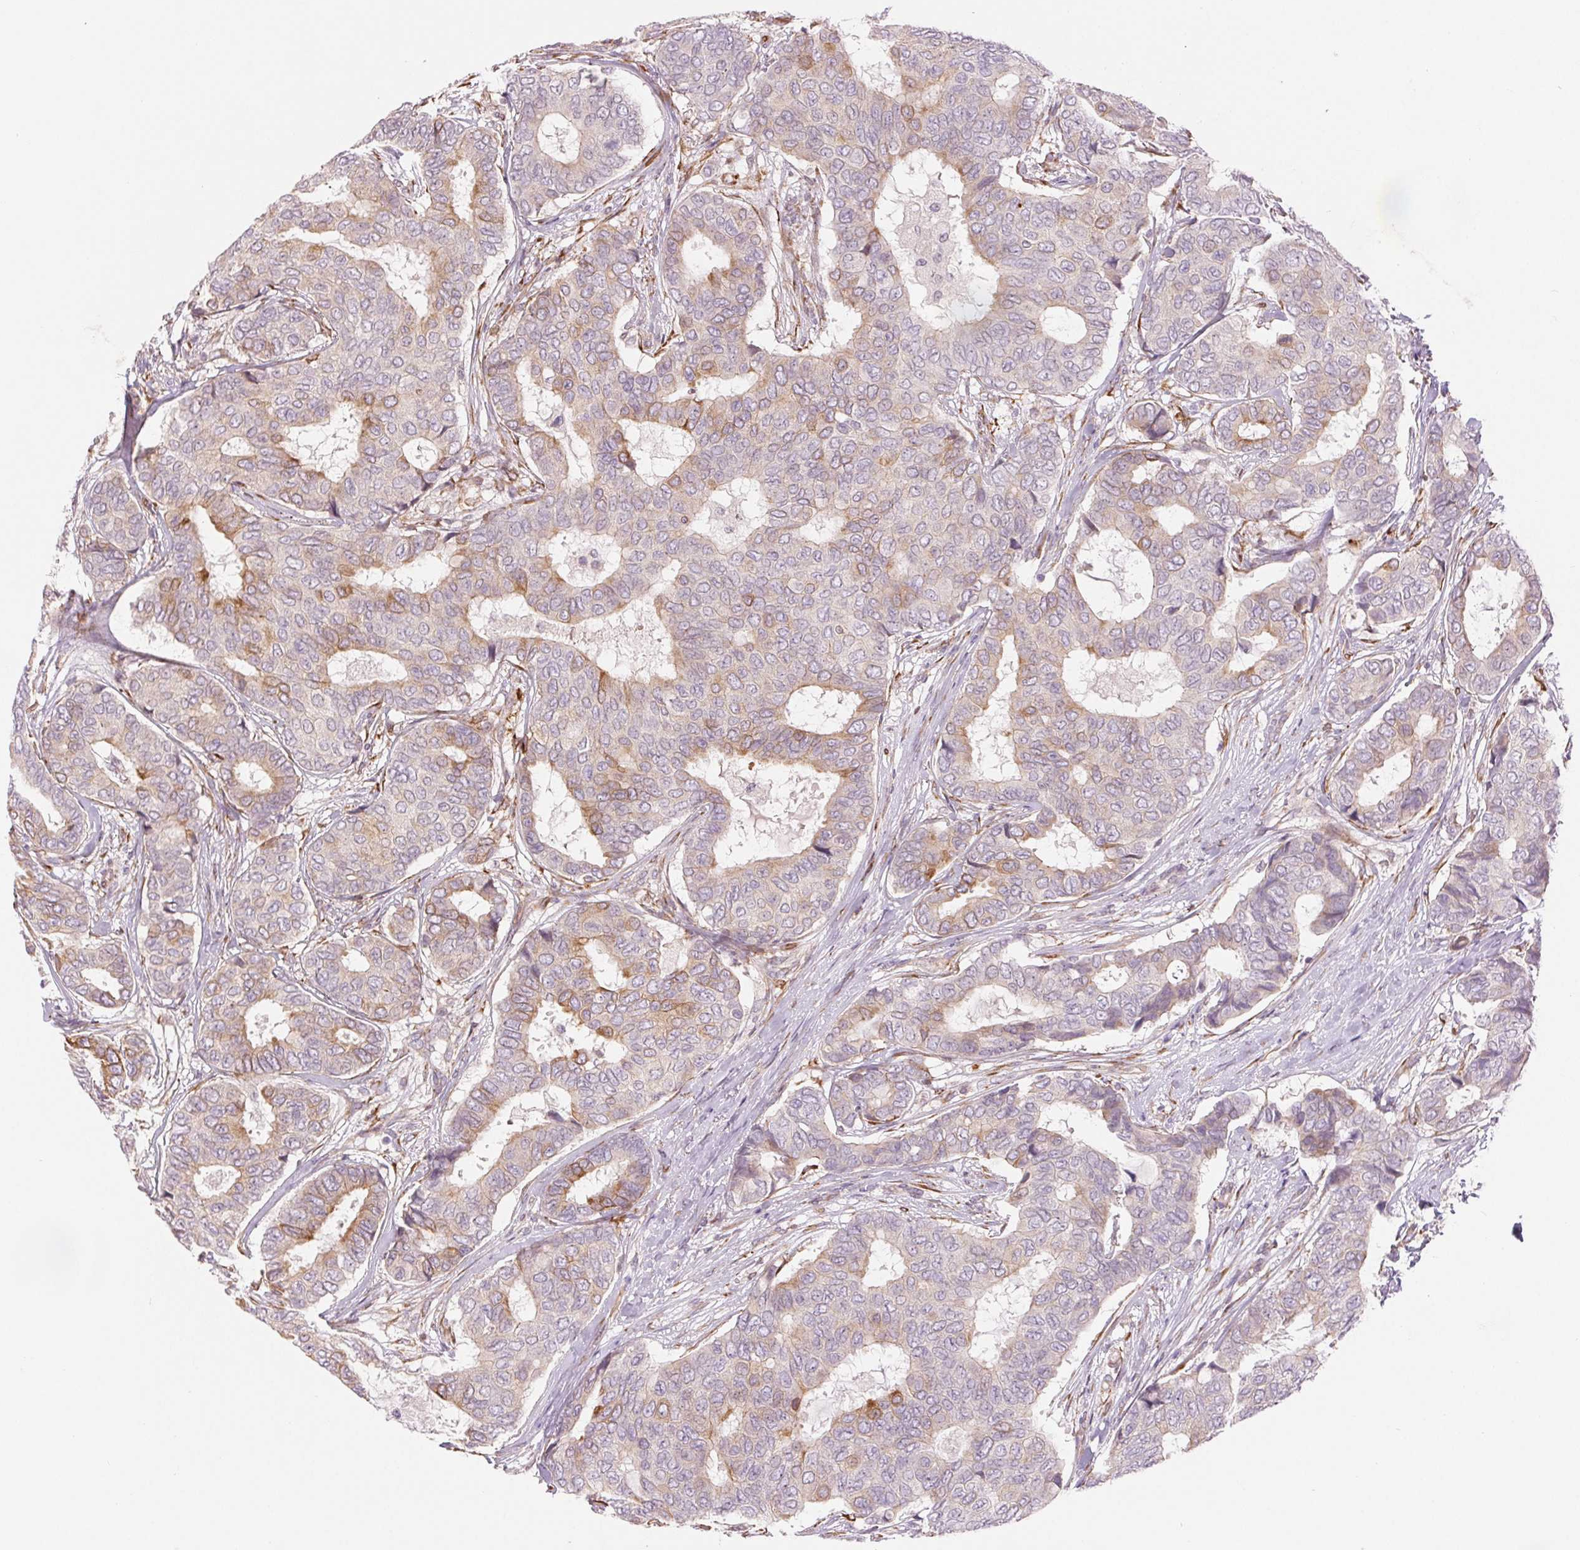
{"staining": {"intensity": "weak", "quantity": "25%-75%", "location": "cytoplasmic/membranous"}, "tissue": "breast cancer", "cell_type": "Tumor cells", "image_type": "cancer", "snomed": [{"axis": "morphology", "description": "Duct carcinoma"}, {"axis": "topography", "description": "Breast"}], "caption": "A high-resolution micrograph shows IHC staining of breast cancer, which shows weak cytoplasmic/membranous positivity in approximately 25%-75% of tumor cells.", "gene": "METTL17", "patient": {"sex": "female", "age": 75}}